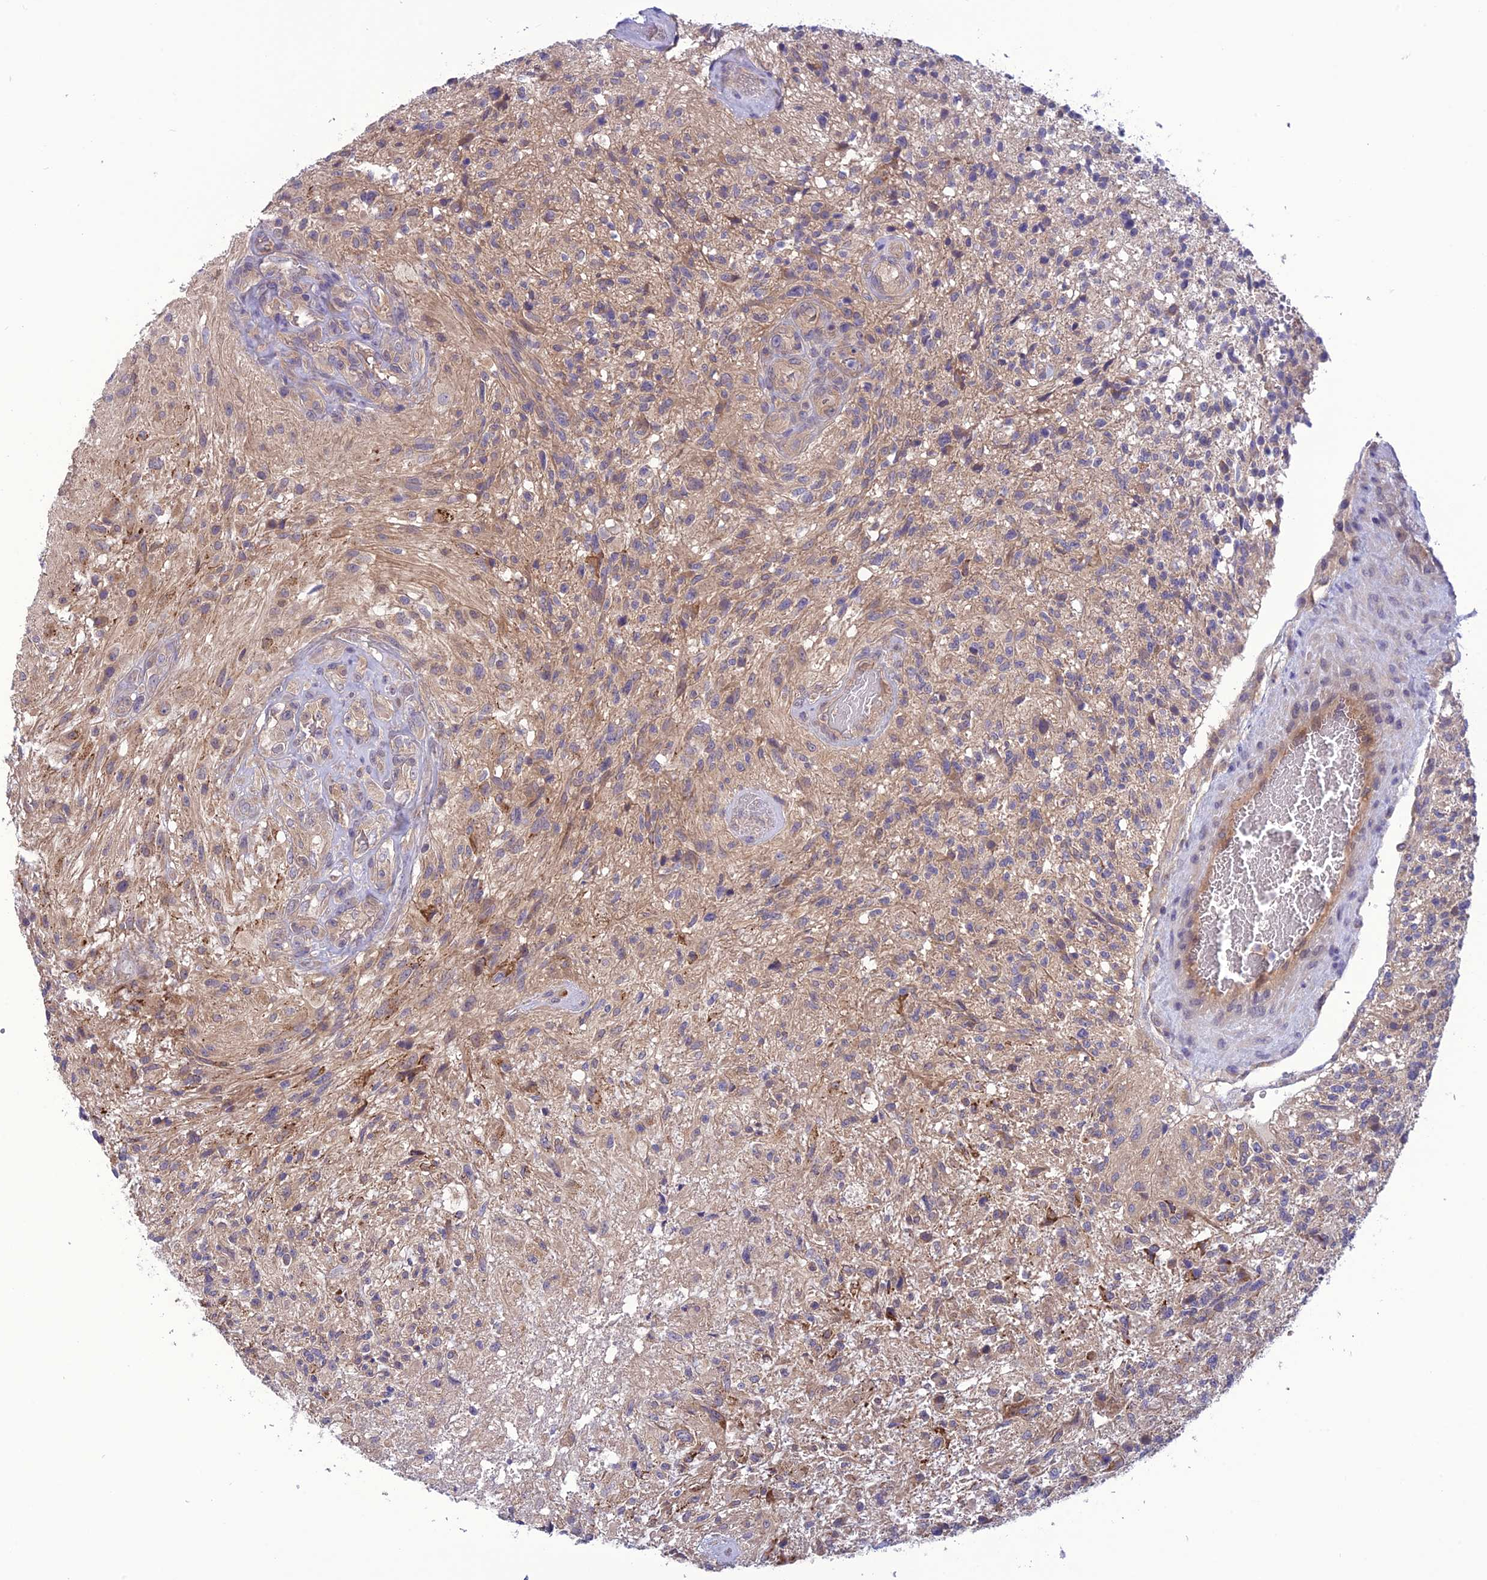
{"staining": {"intensity": "weak", "quantity": "25%-75%", "location": "cytoplasmic/membranous"}, "tissue": "glioma", "cell_type": "Tumor cells", "image_type": "cancer", "snomed": [{"axis": "morphology", "description": "Glioma, malignant, High grade"}, {"axis": "topography", "description": "Brain"}], "caption": "Brown immunohistochemical staining in glioma demonstrates weak cytoplasmic/membranous positivity in about 25%-75% of tumor cells.", "gene": "PSMF1", "patient": {"sex": "male", "age": 56}}